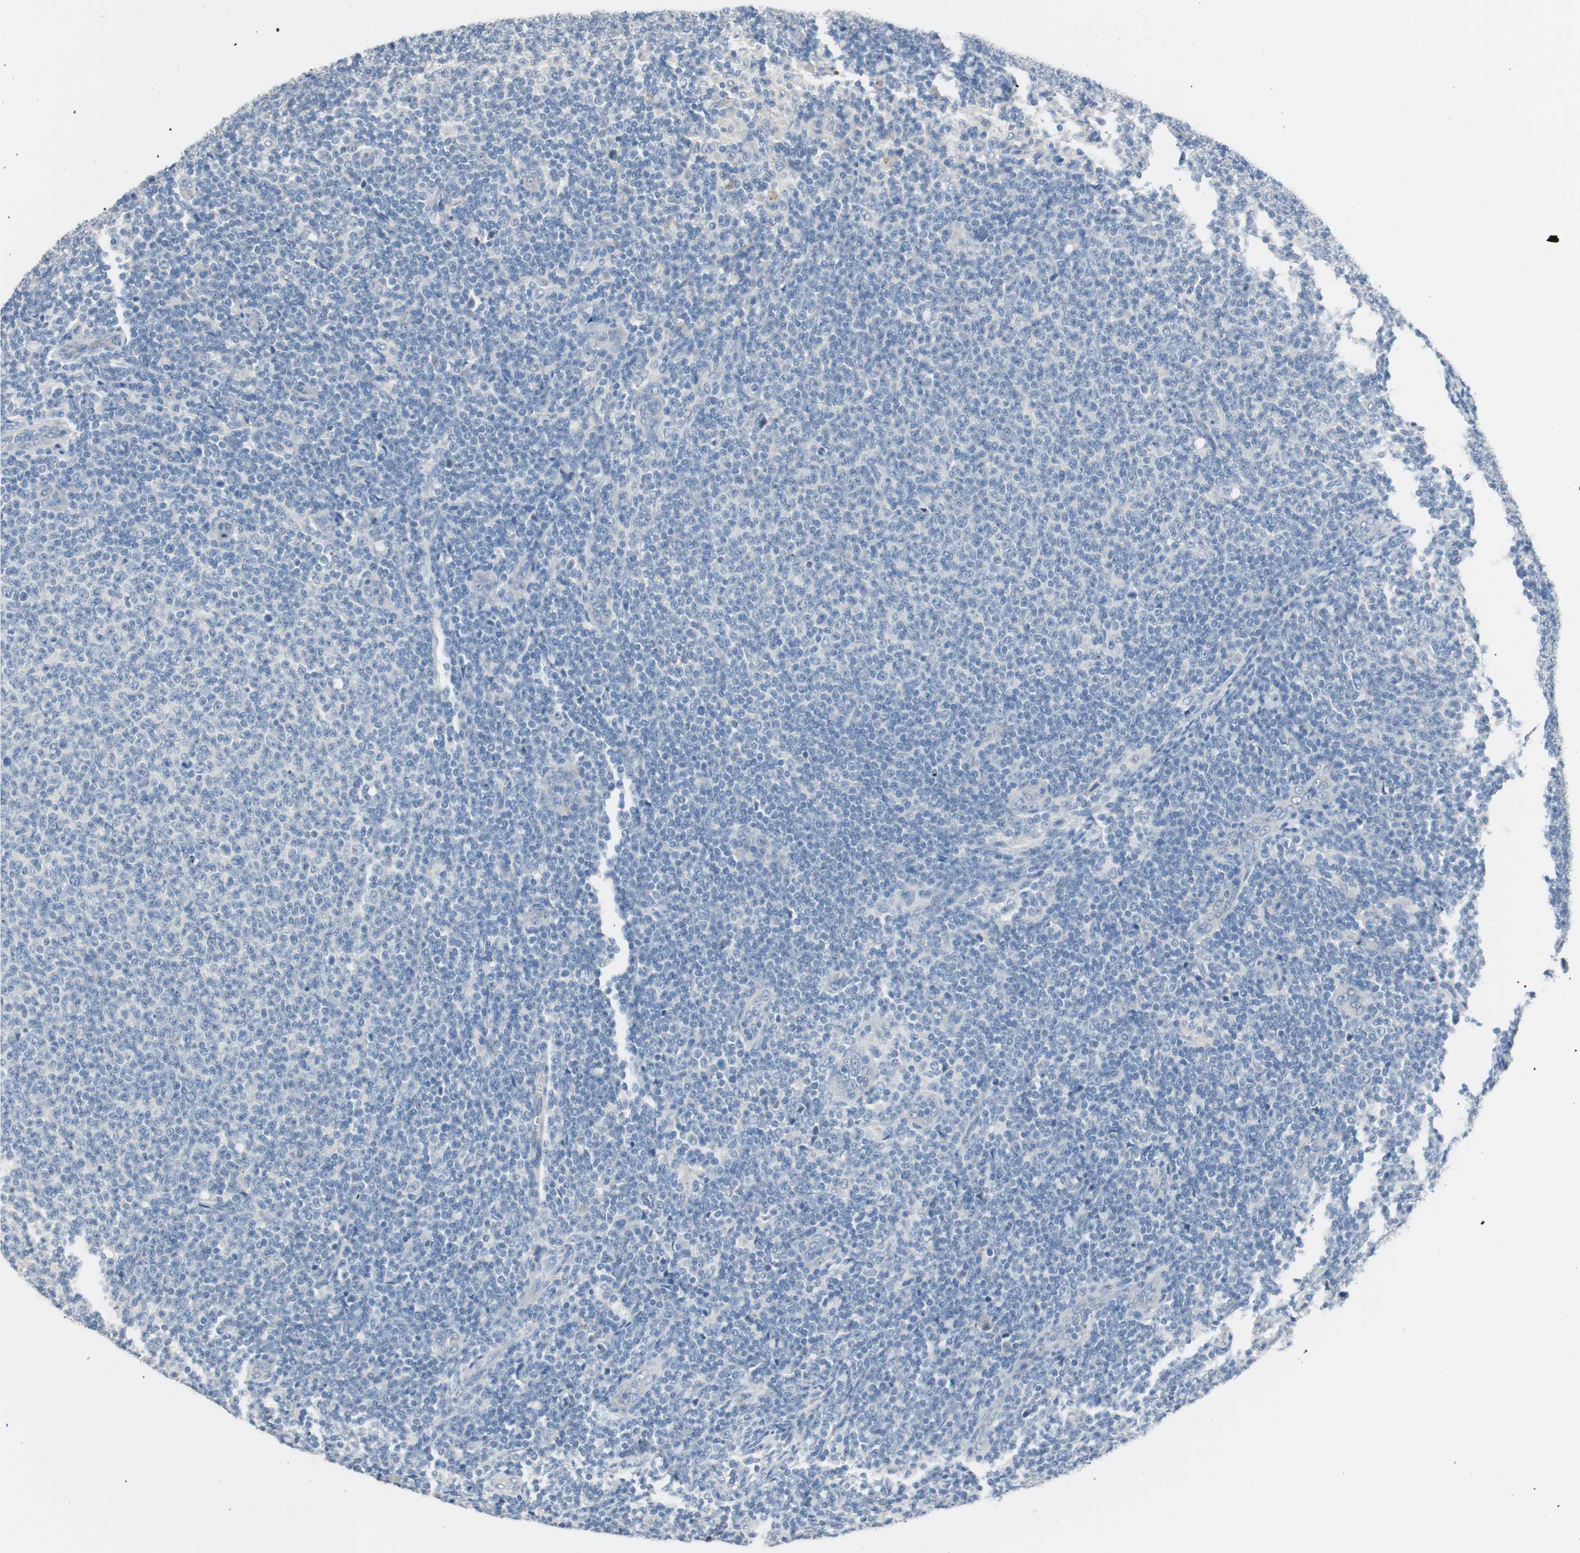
{"staining": {"intensity": "negative", "quantity": "none", "location": "none"}, "tissue": "lymphoma", "cell_type": "Tumor cells", "image_type": "cancer", "snomed": [{"axis": "morphology", "description": "Malignant lymphoma, non-Hodgkin's type, Low grade"}, {"axis": "topography", "description": "Lymph node"}], "caption": "A photomicrograph of human lymphoma is negative for staining in tumor cells.", "gene": "VIL1", "patient": {"sex": "male", "age": 66}}